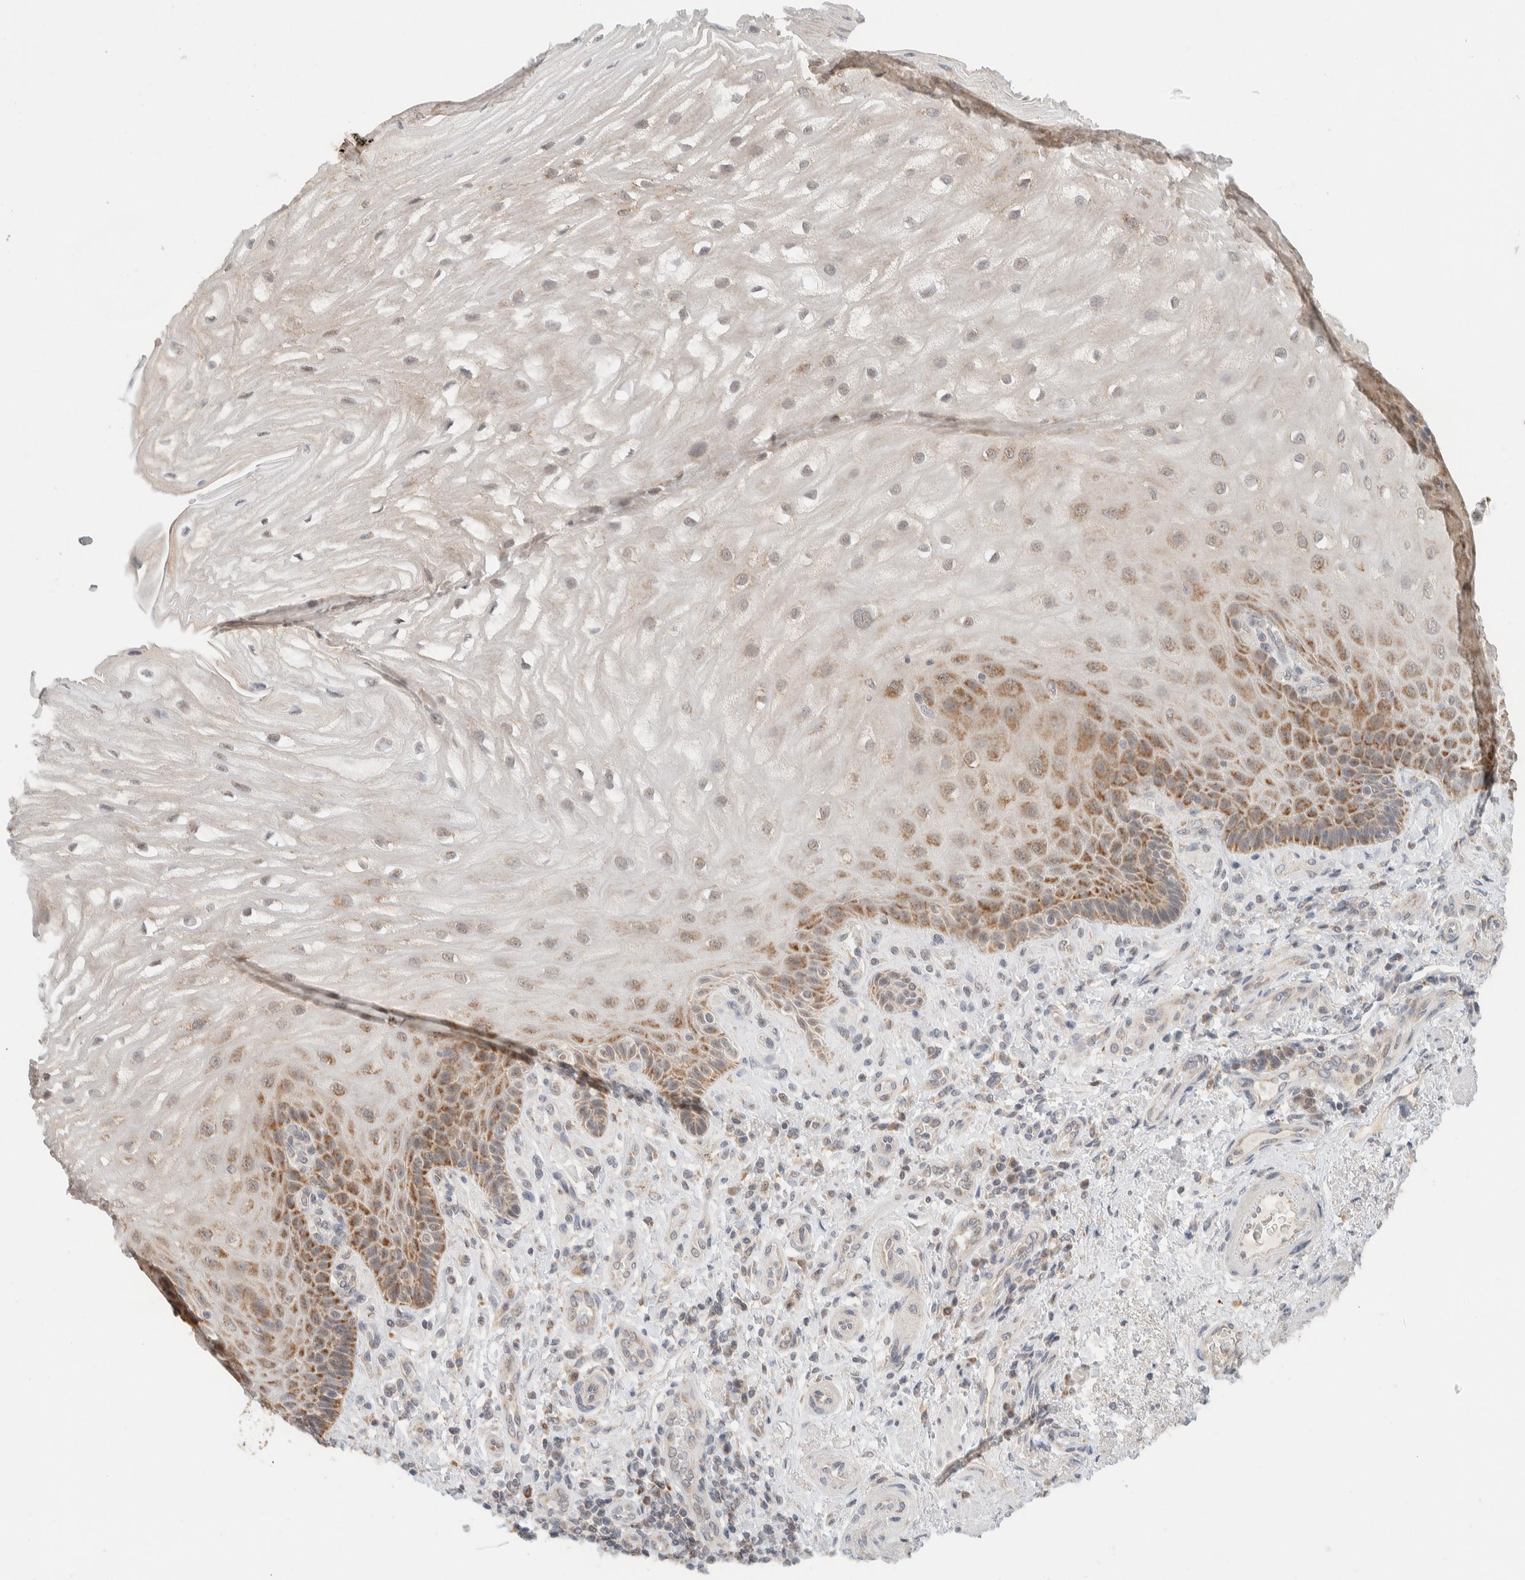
{"staining": {"intensity": "moderate", "quantity": ">75%", "location": "cytoplasmic/membranous"}, "tissue": "esophagus", "cell_type": "Squamous epithelial cells", "image_type": "normal", "snomed": [{"axis": "morphology", "description": "Normal tissue, NOS"}, {"axis": "topography", "description": "Esophagus"}], "caption": "Squamous epithelial cells exhibit moderate cytoplasmic/membranous staining in approximately >75% of cells in normal esophagus.", "gene": "MRPL41", "patient": {"sex": "male", "age": 54}}